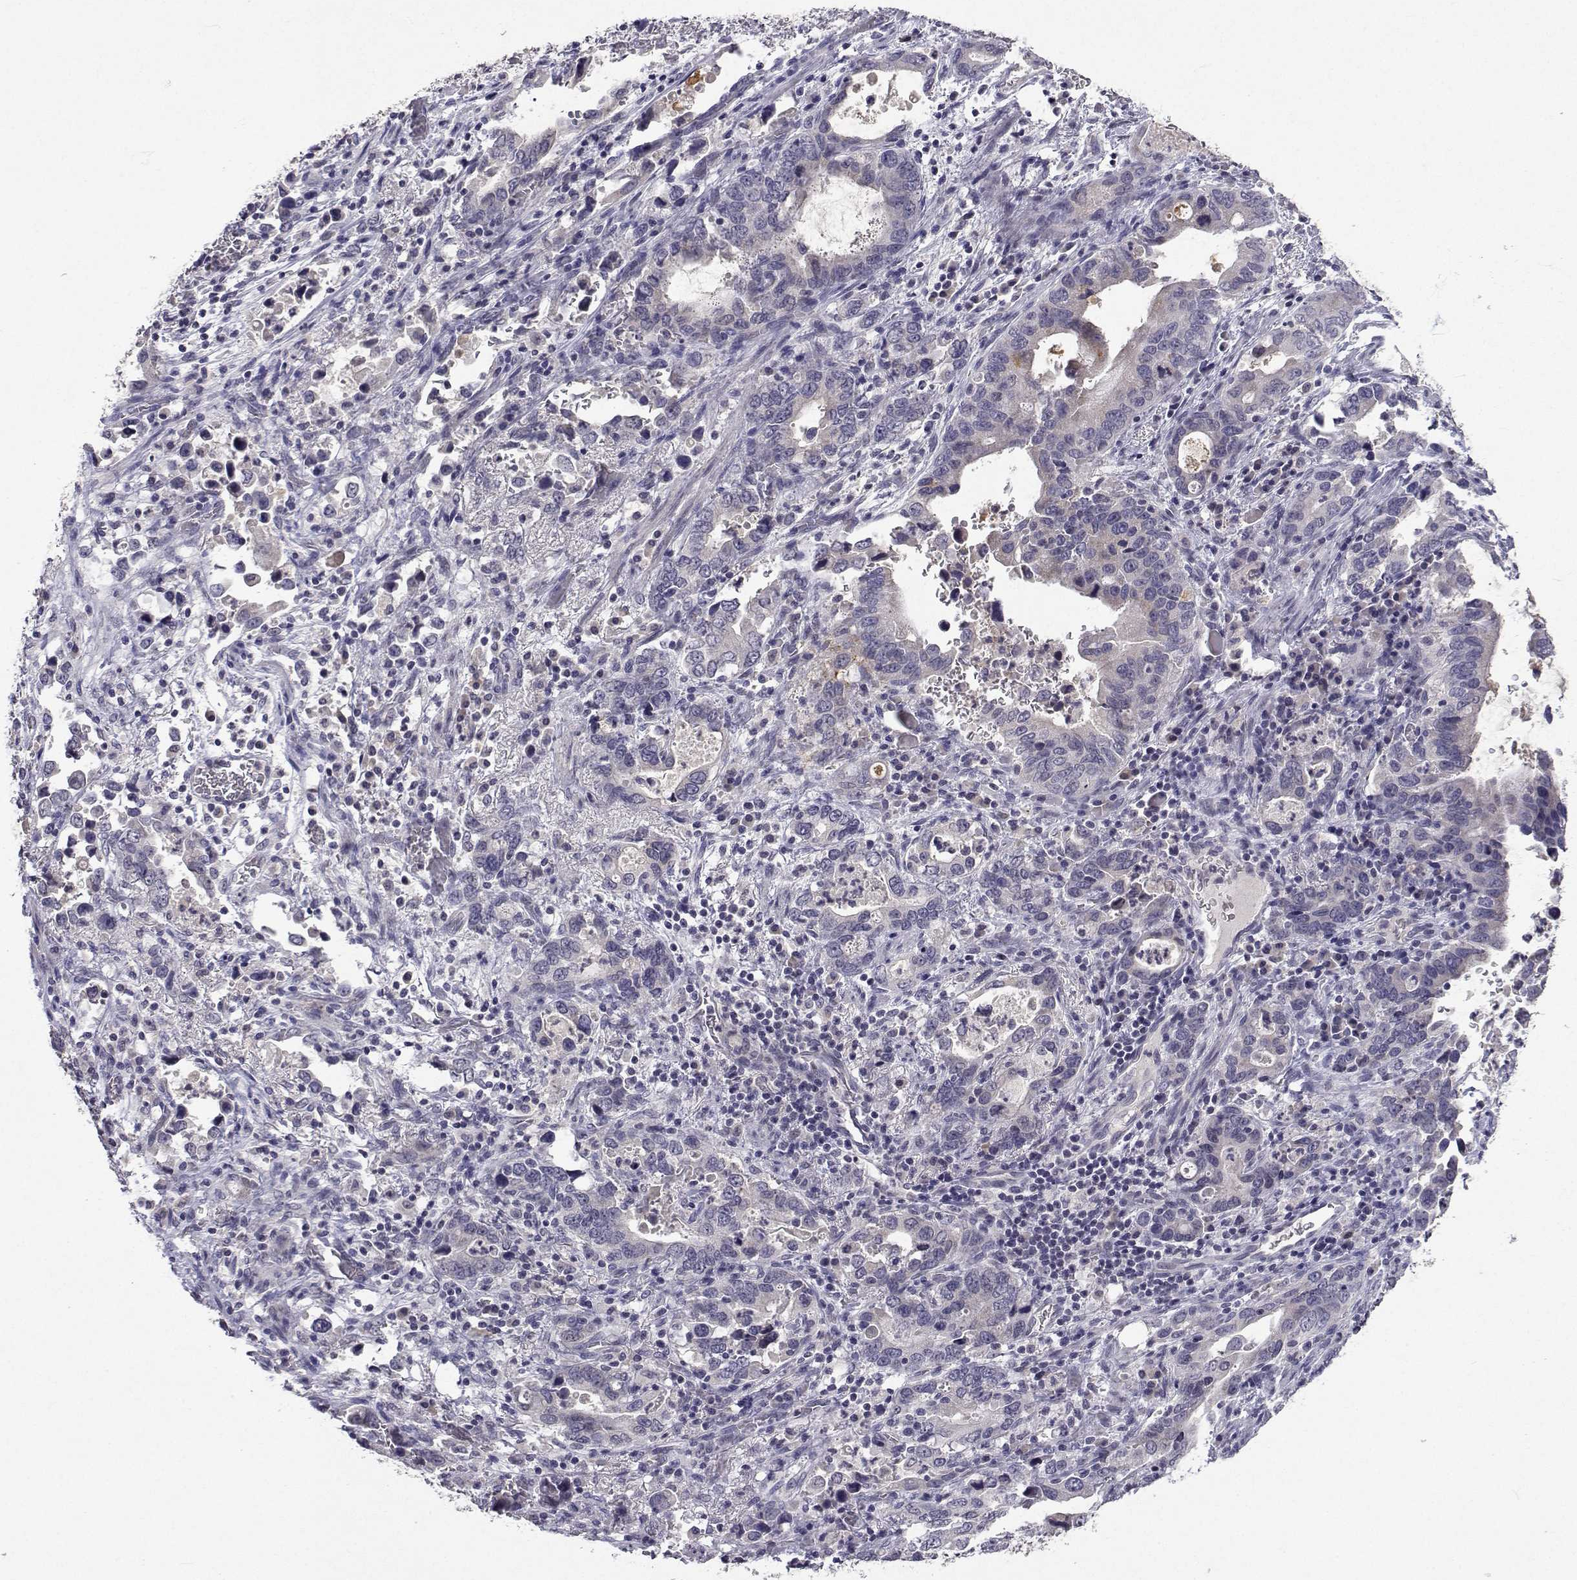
{"staining": {"intensity": "negative", "quantity": "none", "location": "none"}, "tissue": "stomach cancer", "cell_type": "Tumor cells", "image_type": "cancer", "snomed": [{"axis": "morphology", "description": "Adenocarcinoma, NOS"}, {"axis": "topography", "description": "Stomach, upper"}], "caption": "IHC of human stomach cancer (adenocarcinoma) exhibits no staining in tumor cells. (DAB (3,3'-diaminobenzidine) immunohistochemistry (IHC) with hematoxylin counter stain).", "gene": "SLC6A3", "patient": {"sex": "male", "age": 74}}